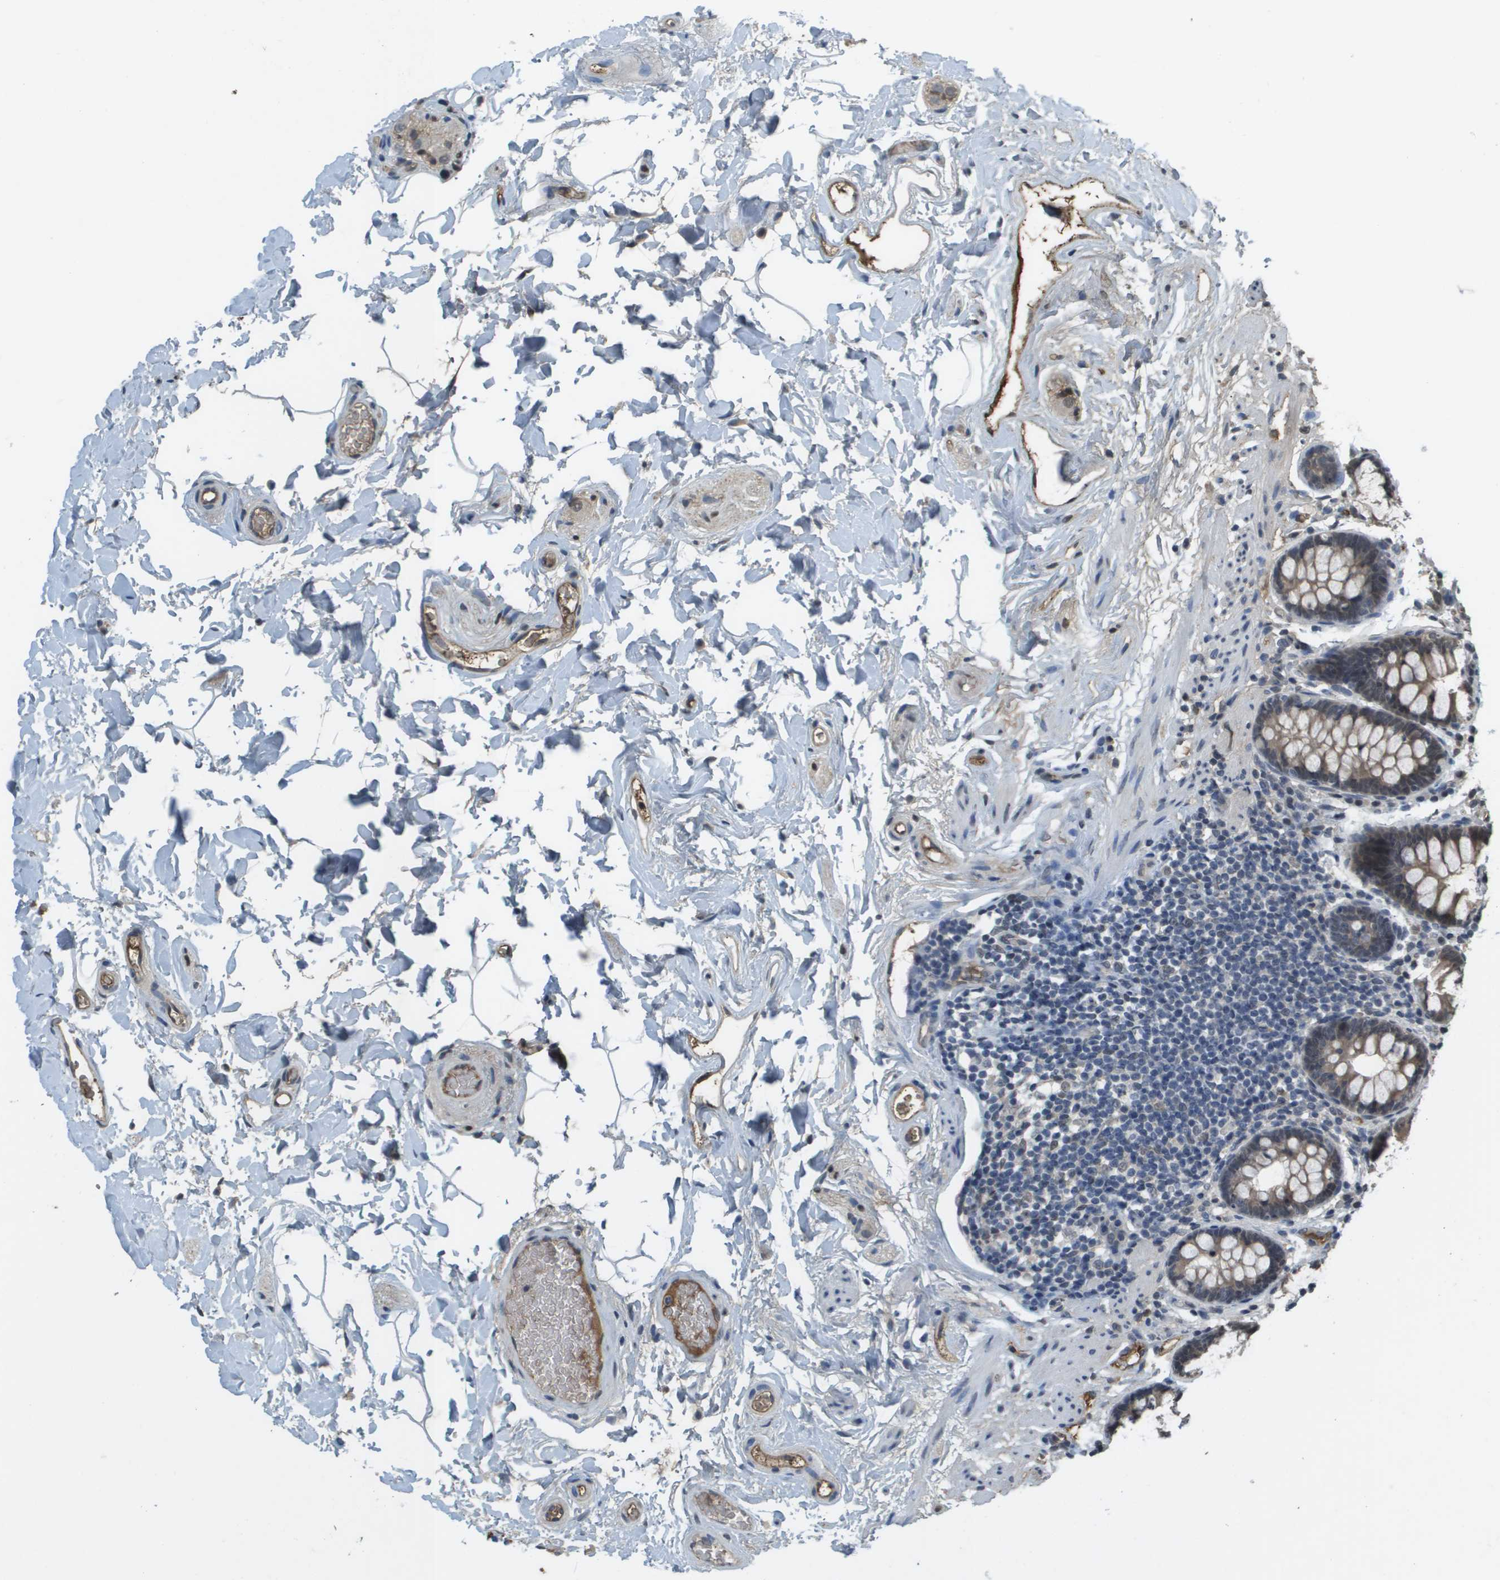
{"staining": {"intensity": "moderate", "quantity": ">75%", "location": "cytoplasmic/membranous"}, "tissue": "colon", "cell_type": "Endothelial cells", "image_type": "normal", "snomed": [{"axis": "morphology", "description": "Normal tissue, NOS"}, {"axis": "topography", "description": "Colon"}], "caption": "Colon stained for a protein displays moderate cytoplasmic/membranous positivity in endothelial cells.", "gene": "NDRG2", "patient": {"sex": "female", "age": 80}}